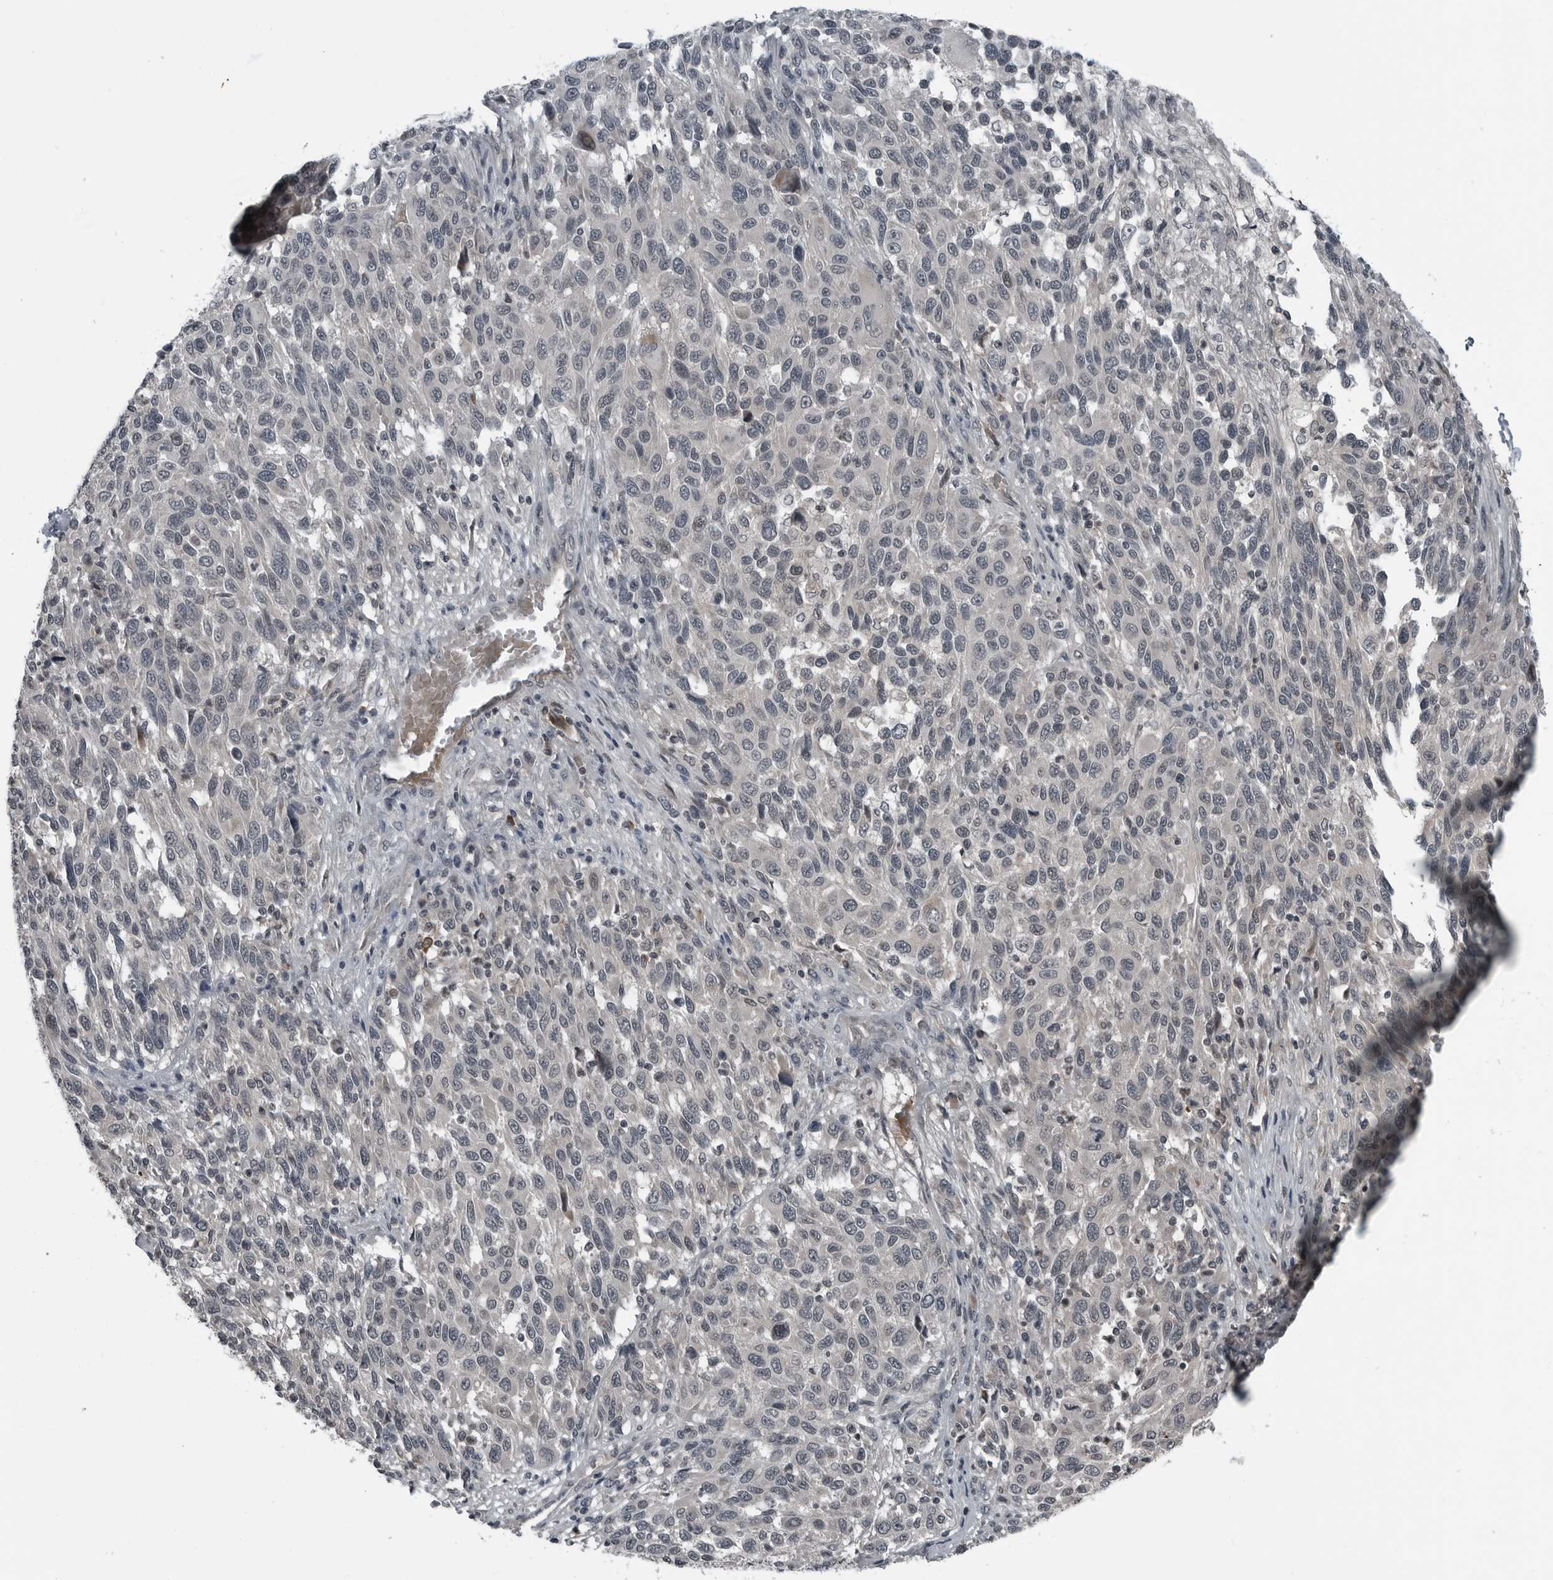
{"staining": {"intensity": "negative", "quantity": "none", "location": "none"}, "tissue": "melanoma", "cell_type": "Tumor cells", "image_type": "cancer", "snomed": [{"axis": "morphology", "description": "Malignant melanoma, Metastatic site"}, {"axis": "topography", "description": "Lymph node"}], "caption": "Immunohistochemistry photomicrograph of melanoma stained for a protein (brown), which displays no staining in tumor cells.", "gene": "GAK", "patient": {"sex": "male", "age": 61}}